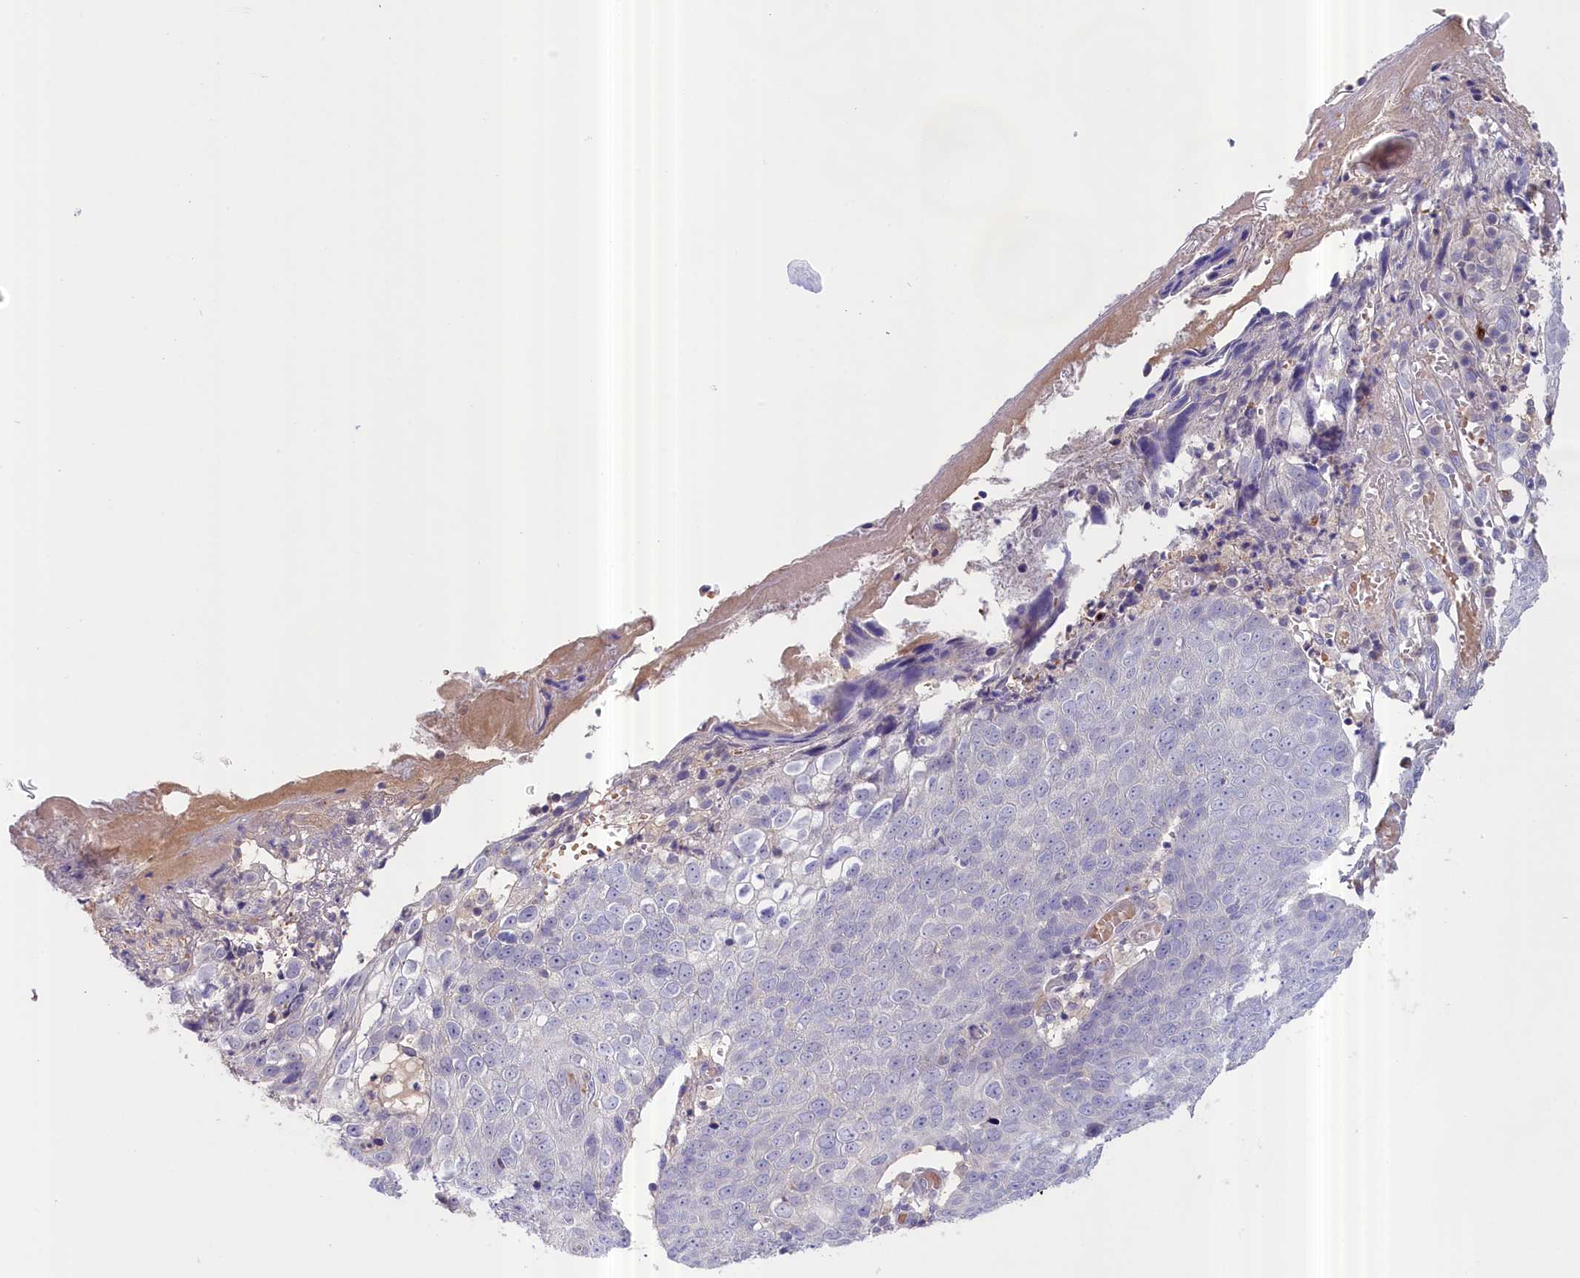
{"staining": {"intensity": "negative", "quantity": "none", "location": "none"}, "tissue": "skin cancer", "cell_type": "Tumor cells", "image_type": "cancer", "snomed": [{"axis": "morphology", "description": "Squamous cell carcinoma, NOS"}, {"axis": "topography", "description": "Skin"}], "caption": "Tumor cells show no significant protein positivity in squamous cell carcinoma (skin). (Brightfield microscopy of DAB (3,3'-diaminobenzidine) IHC at high magnification).", "gene": "IGFALS", "patient": {"sex": "male", "age": 71}}